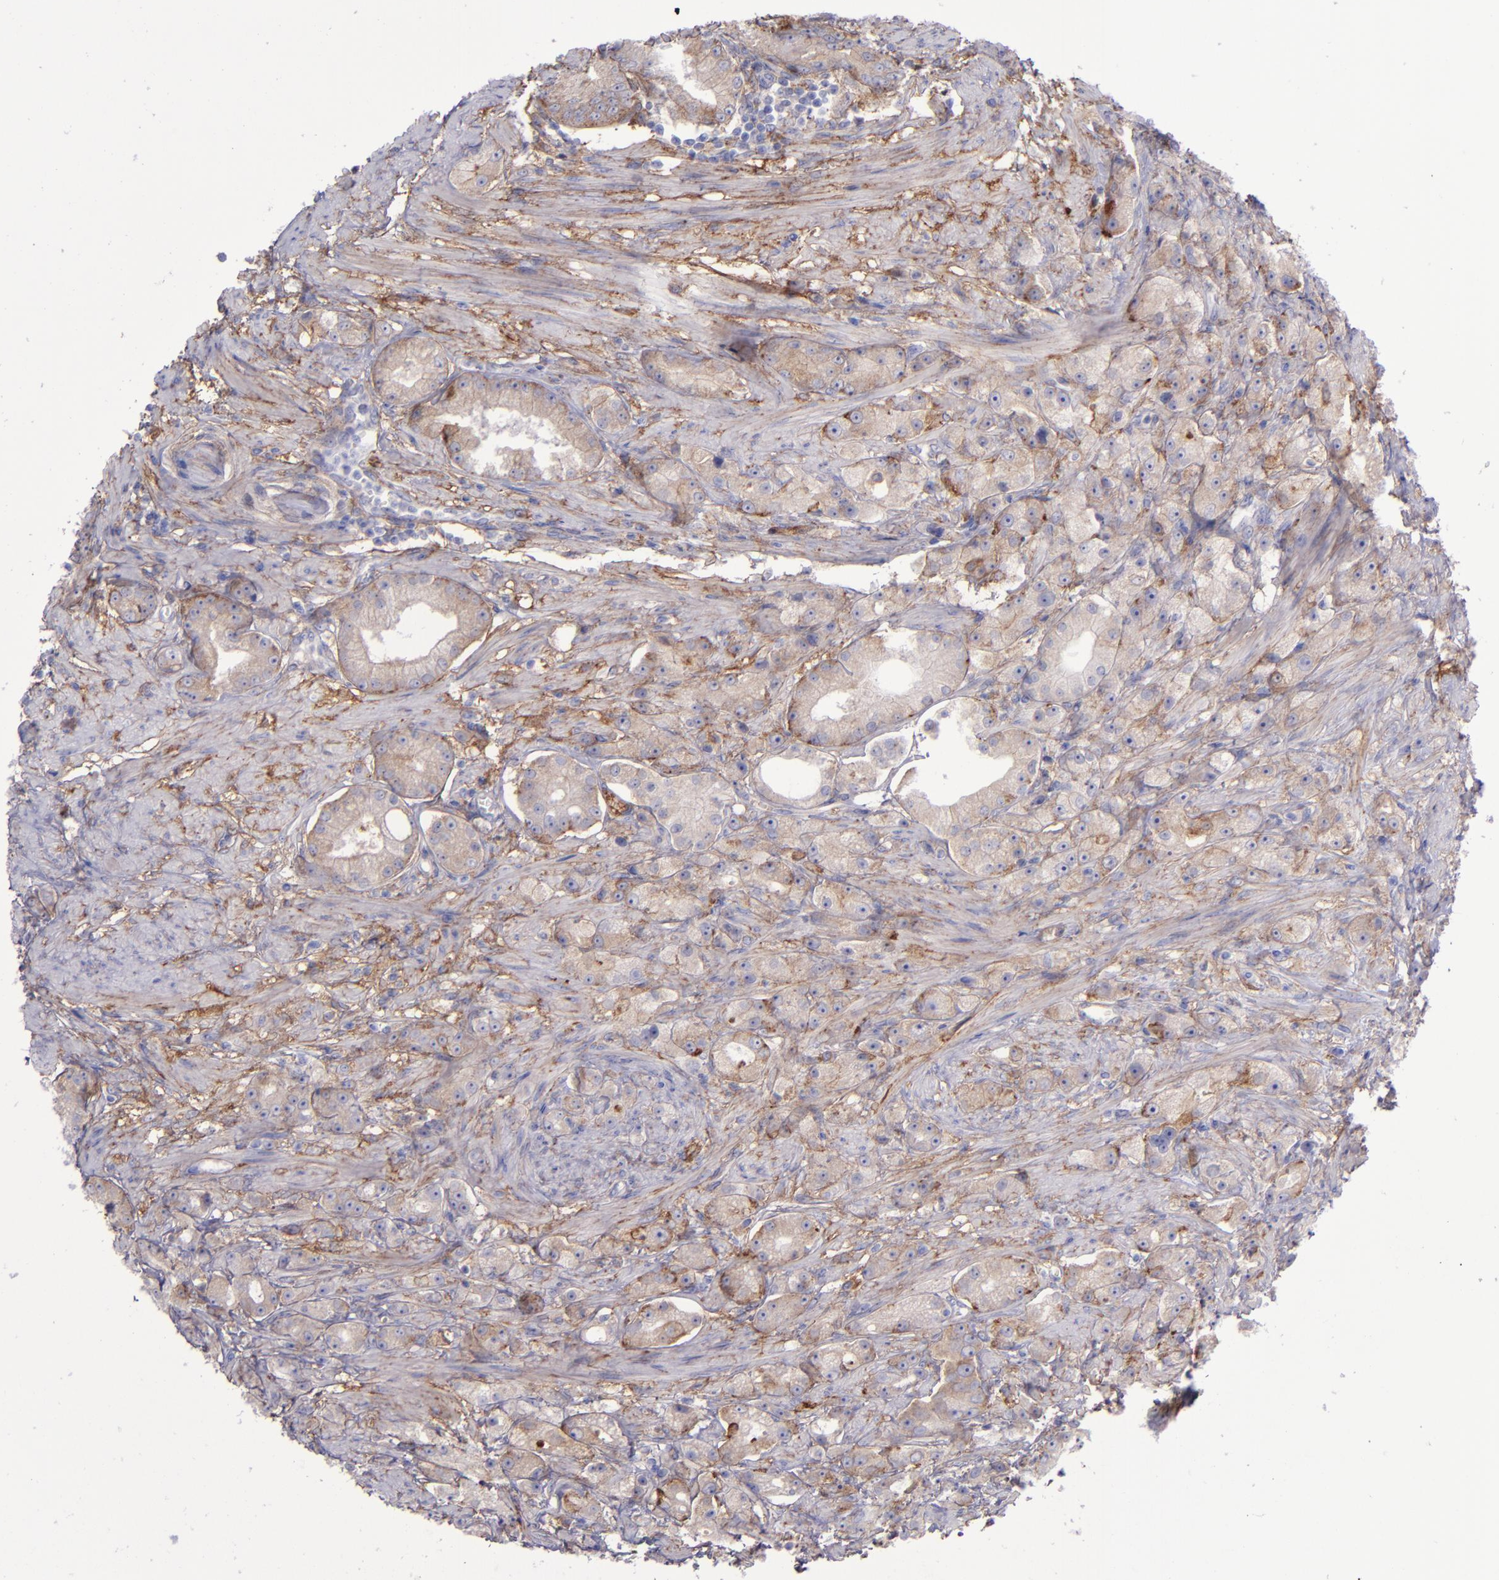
{"staining": {"intensity": "weak", "quantity": ">75%", "location": "cytoplasmic/membranous"}, "tissue": "prostate cancer", "cell_type": "Tumor cells", "image_type": "cancer", "snomed": [{"axis": "morphology", "description": "Adenocarcinoma, Medium grade"}, {"axis": "topography", "description": "Prostate"}], "caption": "Human prostate cancer (adenocarcinoma (medium-grade)) stained with a brown dye reveals weak cytoplasmic/membranous positive positivity in approximately >75% of tumor cells.", "gene": "ITGAV", "patient": {"sex": "male", "age": 72}}